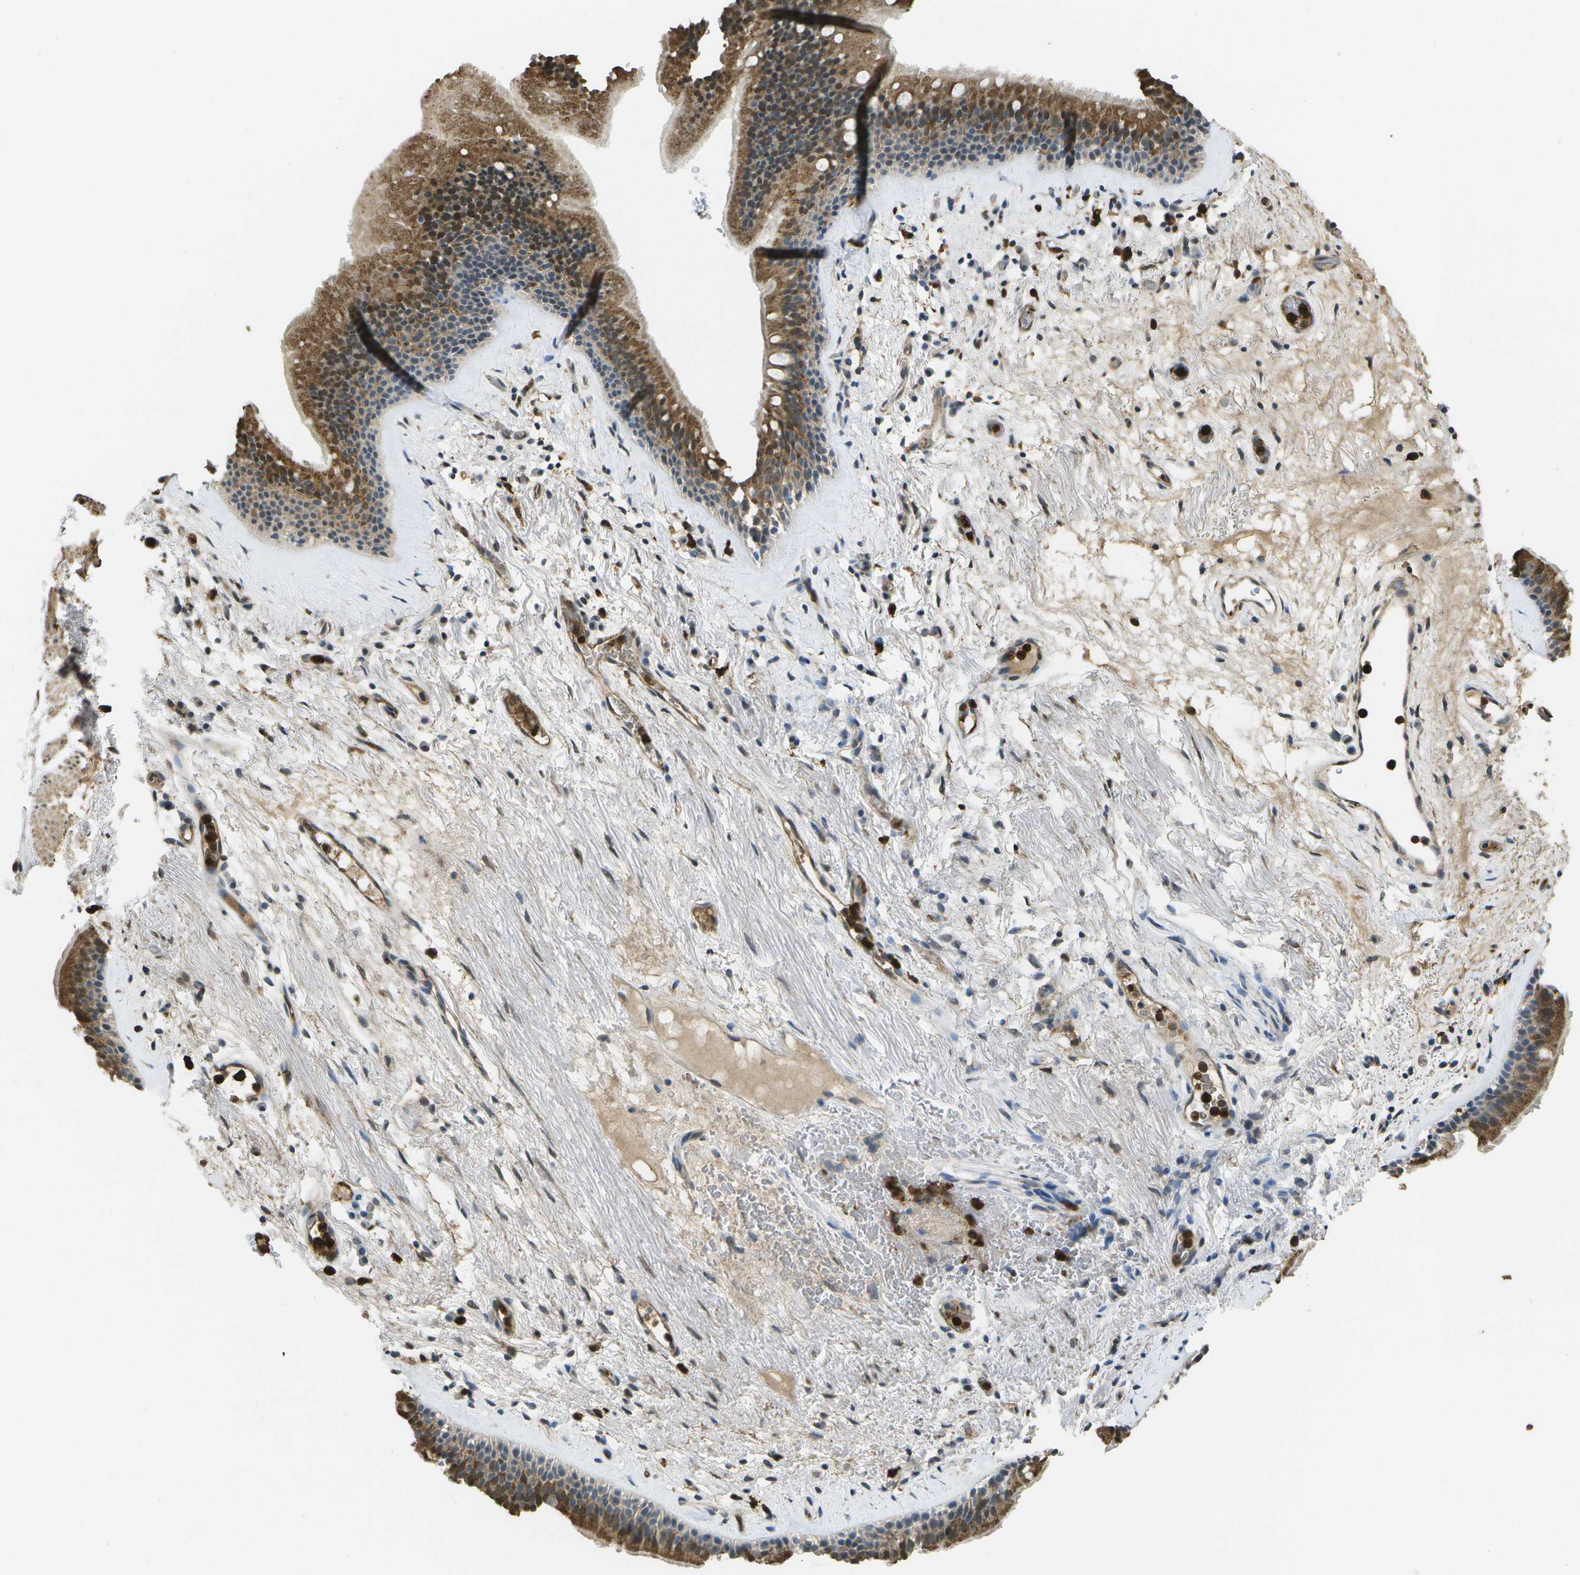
{"staining": {"intensity": "moderate", "quantity": ">75%", "location": "cytoplasmic/membranous"}, "tissue": "bronchus", "cell_type": "Respiratory epithelial cells", "image_type": "normal", "snomed": [{"axis": "morphology", "description": "Normal tissue, NOS"}, {"axis": "topography", "description": "Cartilage tissue"}], "caption": "Unremarkable bronchus was stained to show a protein in brown. There is medium levels of moderate cytoplasmic/membranous positivity in about >75% of respiratory epithelial cells.", "gene": "CACHD1", "patient": {"sex": "female", "age": 63}}